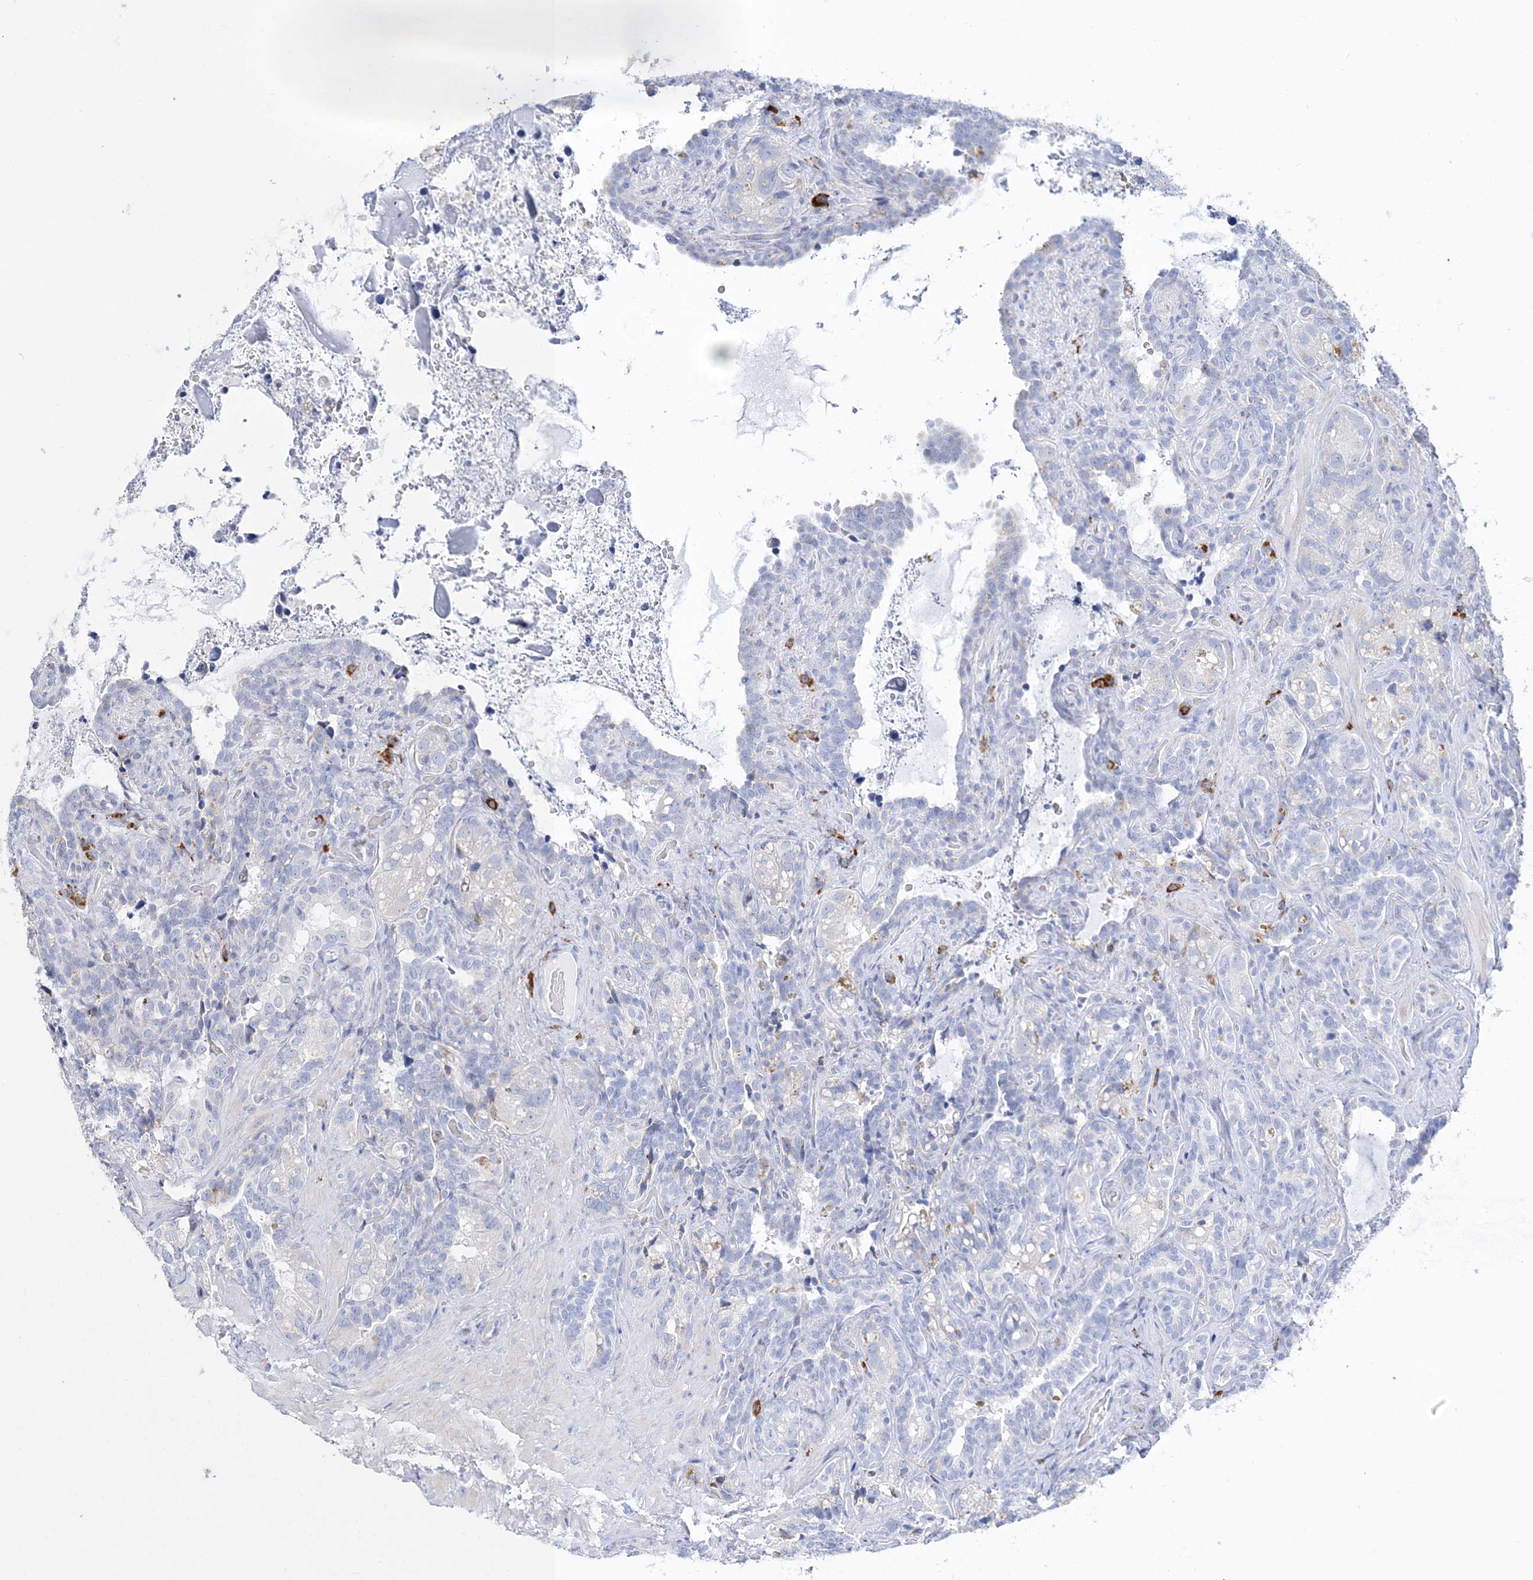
{"staining": {"intensity": "moderate", "quantity": "<25%", "location": "cytoplasmic/membranous"}, "tissue": "seminal vesicle", "cell_type": "Glandular cells", "image_type": "normal", "snomed": [{"axis": "morphology", "description": "Normal tissue, NOS"}, {"axis": "topography", "description": "Seminal veicle"}, {"axis": "topography", "description": "Peripheral nerve tissue"}], "caption": "Immunohistochemistry staining of normal seminal vesicle, which exhibits low levels of moderate cytoplasmic/membranous positivity in about <25% of glandular cells indicating moderate cytoplasmic/membranous protein positivity. The staining was performed using DAB (brown) for protein detection and nuclei were counterstained in hematoxylin (blue).", "gene": "TSPYL6", "patient": {"sex": "male", "age": 67}}